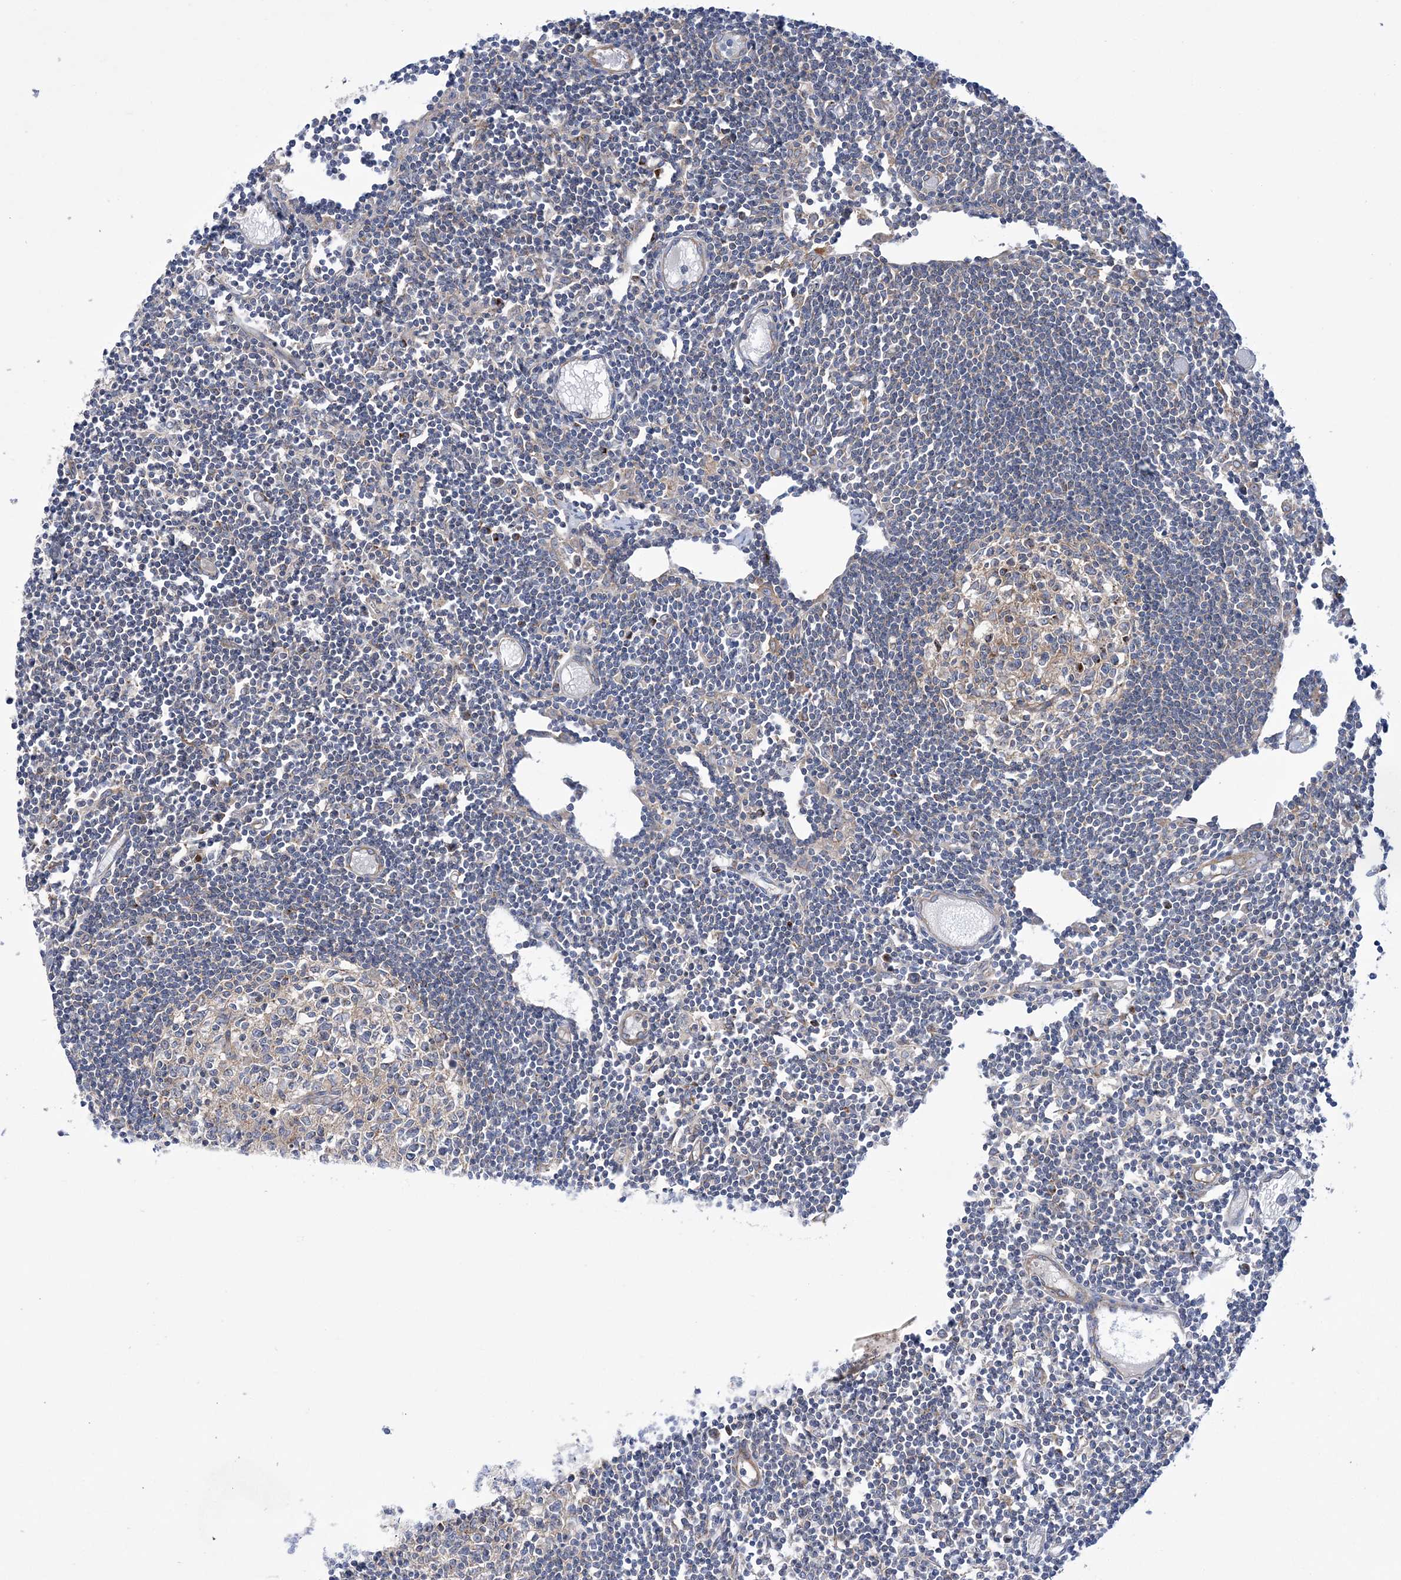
{"staining": {"intensity": "negative", "quantity": "none", "location": "none"}, "tissue": "lymph node", "cell_type": "Germinal center cells", "image_type": "normal", "snomed": [{"axis": "morphology", "description": "Normal tissue, NOS"}, {"axis": "topography", "description": "Lymph node"}], "caption": "This histopathology image is of benign lymph node stained with immunohistochemistry to label a protein in brown with the nuclei are counter-stained blue. There is no staining in germinal center cells.", "gene": "COPB2", "patient": {"sex": "female", "age": 11}}